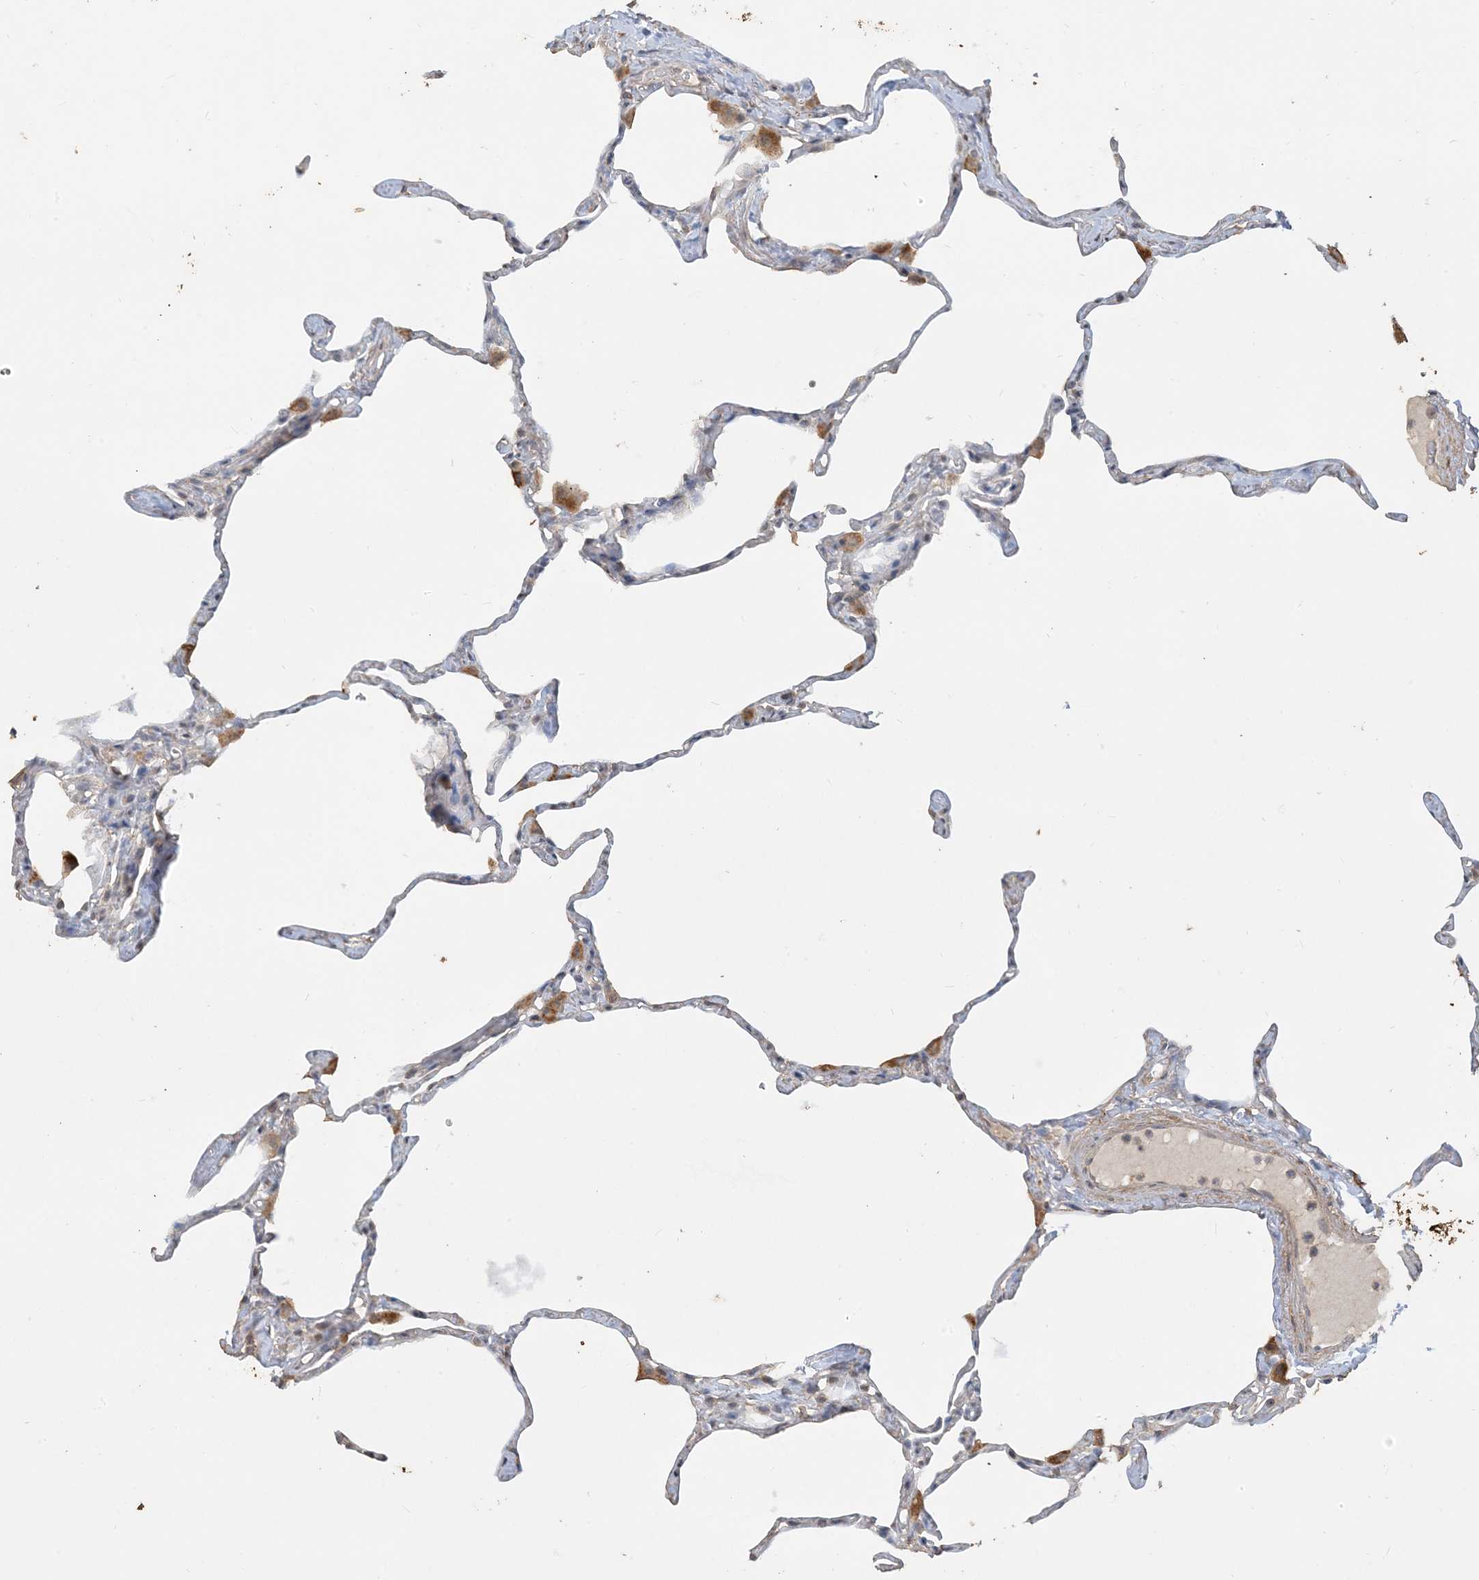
{"staining": {"intensity": "weak", "quantity": "25%-75%", "location": "cytoplasmic/membranous"}, "tissue": "lung", "cell_type": "Alveolar cells", "image_type": "normal", "snomed": [{"axis": "morphology", "description": "Normal tissue, NOS"}, {"axis": "topography", "description": "Lung"}], "caption": "Alveolar cells reveal low levels of weak cytoplasmic/membranous positivity in about 25%-75% of cells in unremarkable lung. (DAB (3,3'-diaminobenzidine) IHC, brown staining for protein, blue staining for nuclei).", "gene": "SFMBT2", "patient": {"sex": "male", "age": 65}}